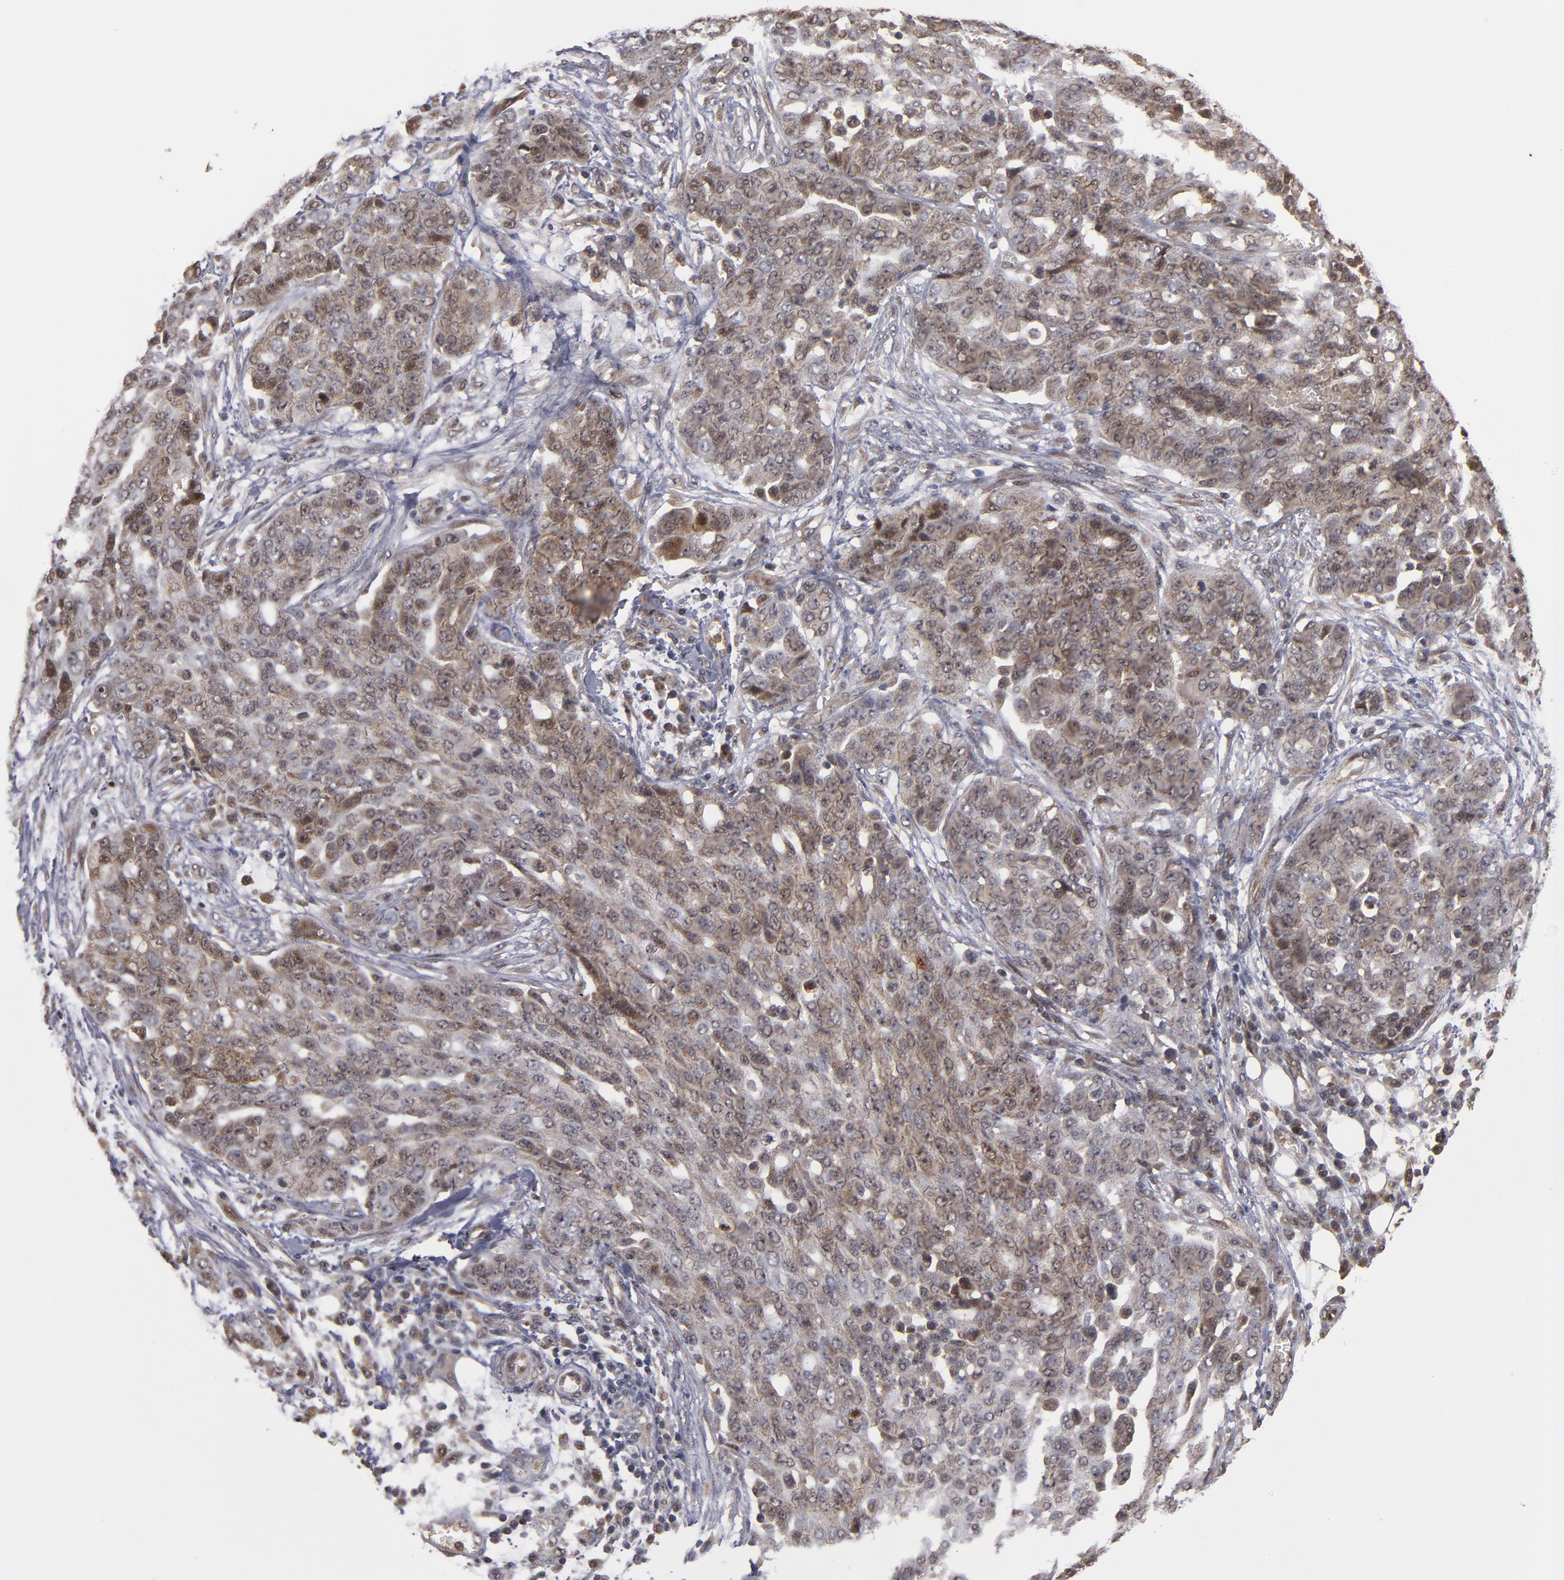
{"staining": {"intensity": "weak", "quantity": ">75%", "location": "cytoplasmic/membranous"}, "tissue": "ovarian cancer", "cell_type": "Tumor cells", "image_type": "cancer", "snomed": [{"axis": "morphology", "description": "Cystadenocarcinoma, serous, NOS"}, {"axis": "topography", "description": "Soft tissue"}, {"axis": "topography", "description": "Ovary"}], "caption": "The histopathology image exhibits a brown stain indicating the presence of a protein in the cytoplasmic/membranous of tumor cells in ovarian serous cystadenocarcinoma.", "gene": "CUL5", "patient": {"sex": "female", "age": 57}}